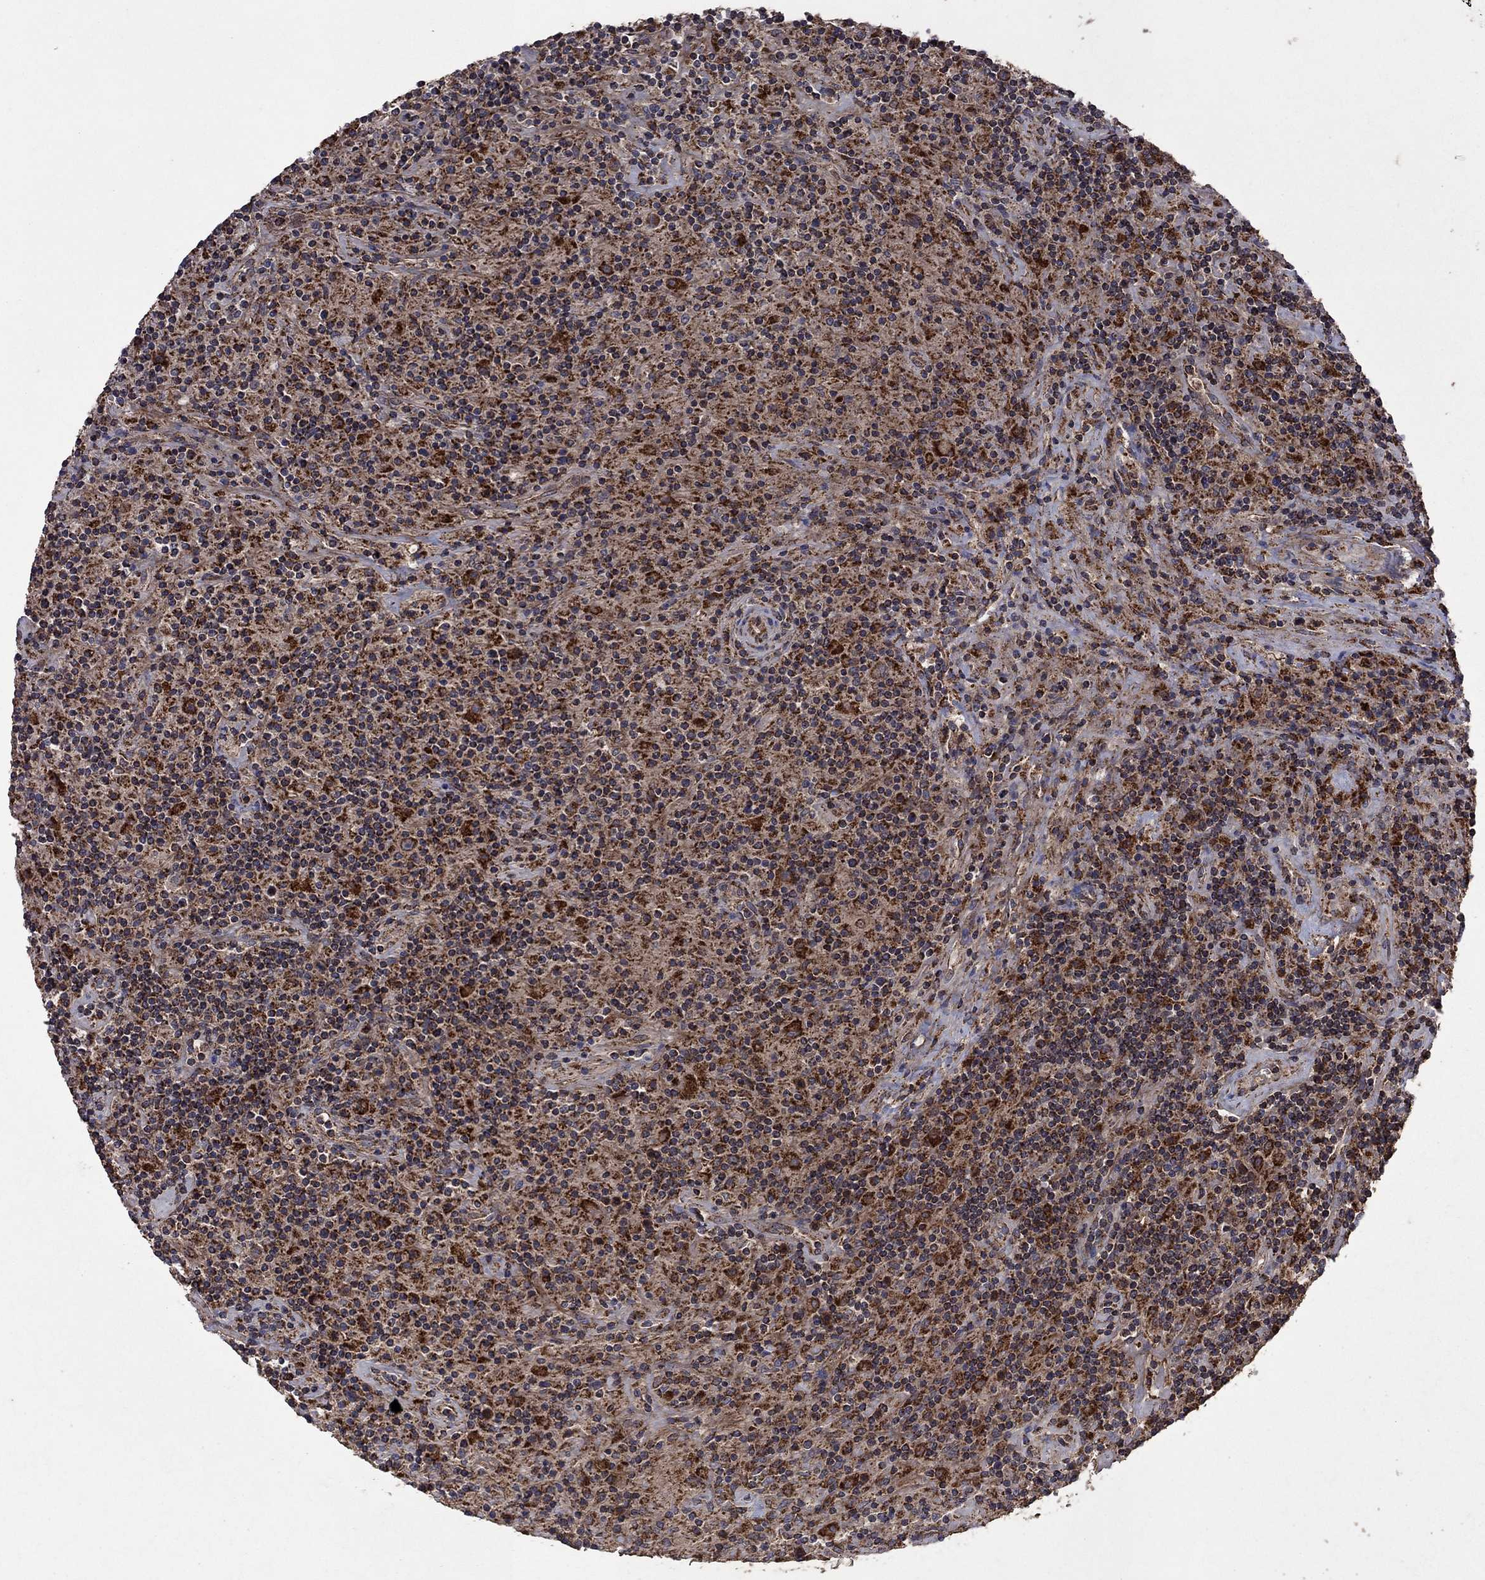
{"staining": {"intensity": "weak", "quantity": ">75%", "location": "cytoplasmic/membranous"}, "tissue": "lymphoma", "cell_type": "Tumor cells", "image_type": "cancer", "snomed": [{"axis": "morphology", "description": "Hodgkin's disease, NOS"}, {"axis": "topography", "description": "Lymph node"}], "caption": "Protein analysis of Hodgkin's disease tissue shows weak cytoplasmic/membranous staining in about >75% of tumor cells. (DAB IHC, brown staining for protein, blue staining for nuclei).", "gene": "DPH1", "patient": {"sex": "male", "age": 70}}